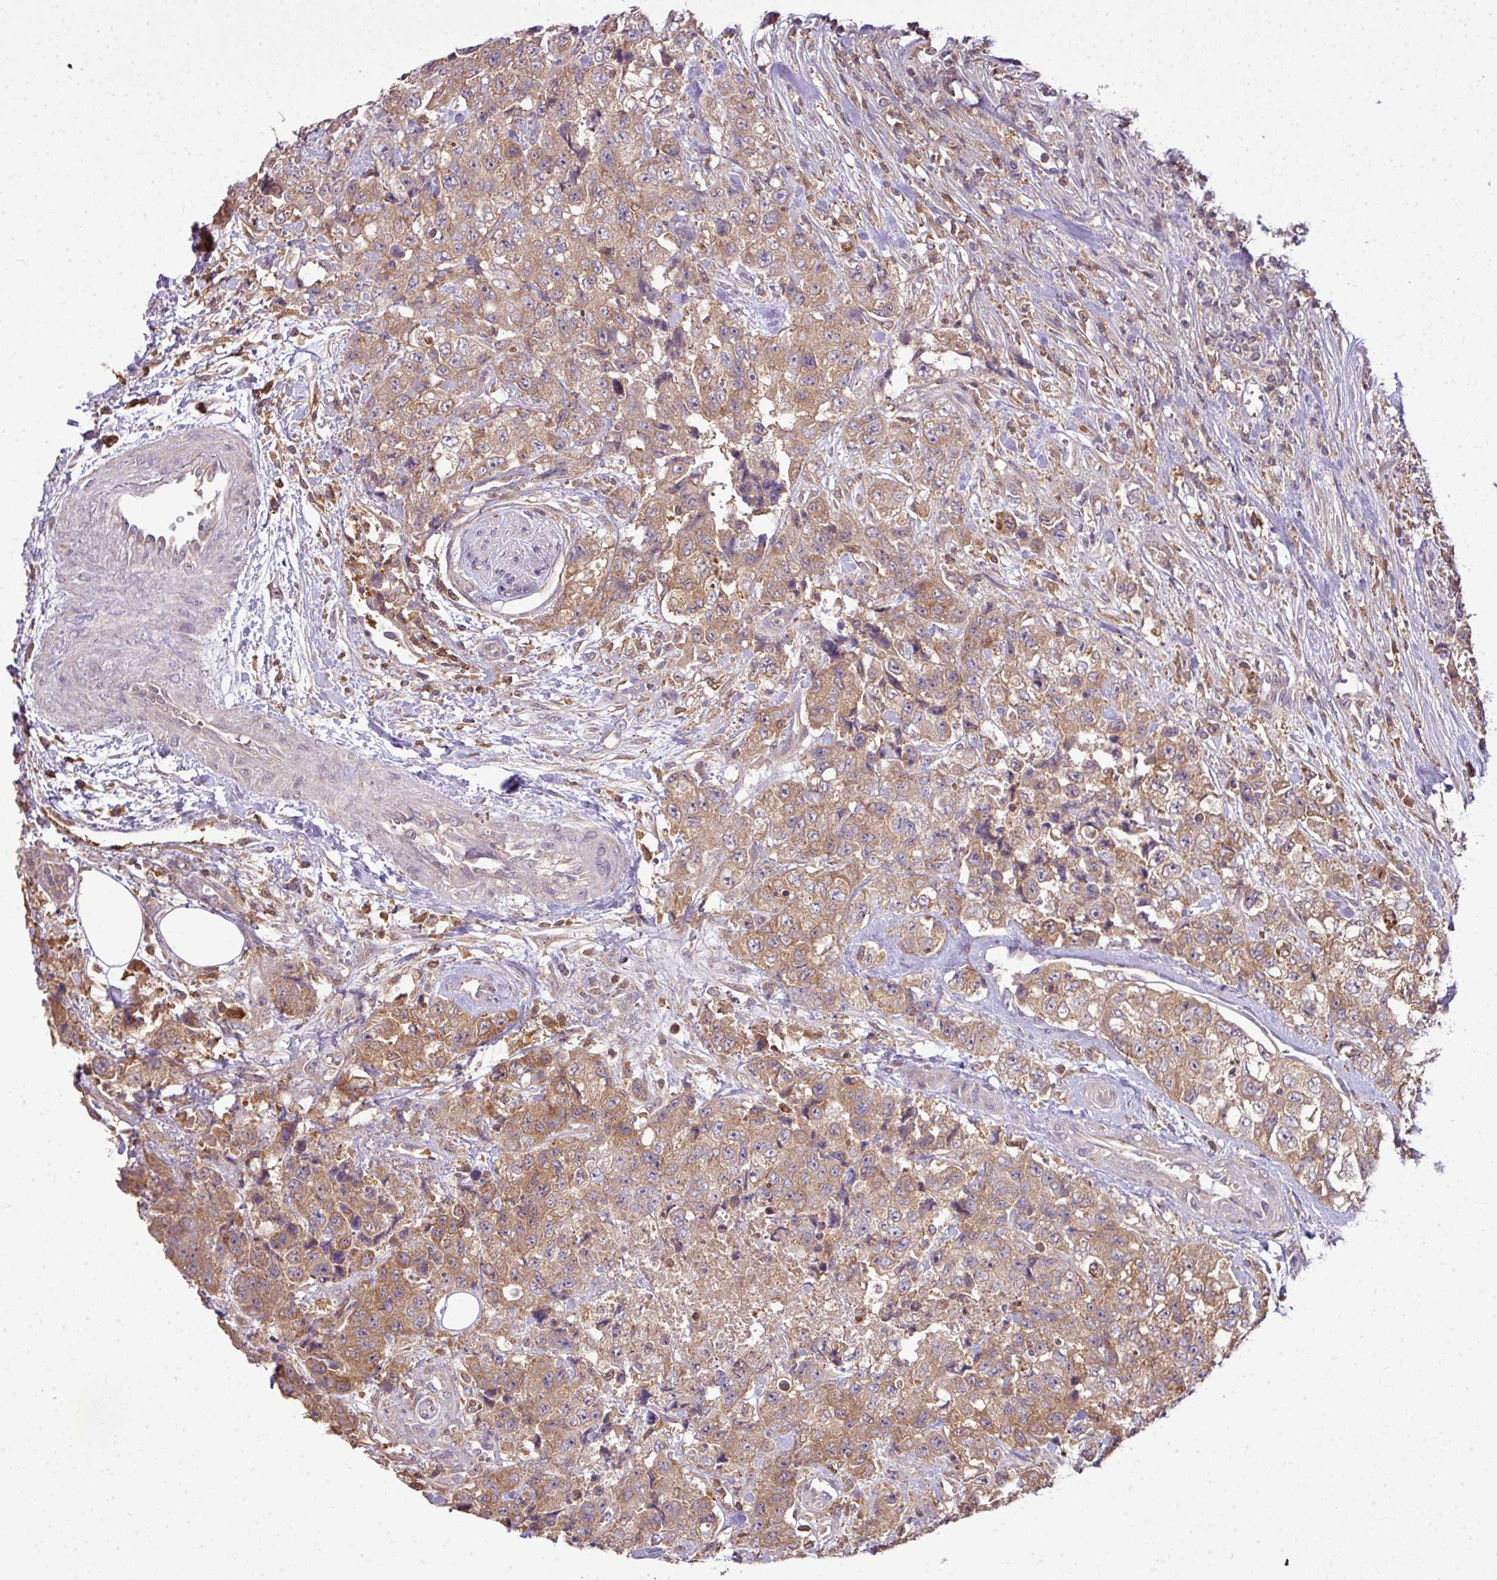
{"staining": {"intensity": "moderate", "quantity": ">75%", "location": "cytoplasmic/membranous"}, "tissue": "urothelial cancer", "cell_type": "Tumor cells", "image_type": "cancer", "snomed": [{"axis": "morphology", "description": "Urothelial carcinoma, High grade"}, {"axis": "topography", "description": "Urinary bladder"}], "caption": "This is a photomicrograph of immunohistochemistry (IHC) staining of urothelial cancer, which shows moderate positivity in the cytoplasmic/membranous of tumor cells.", "gene": "STAT5A", "patient": {"sex": "female", "age": 78}}